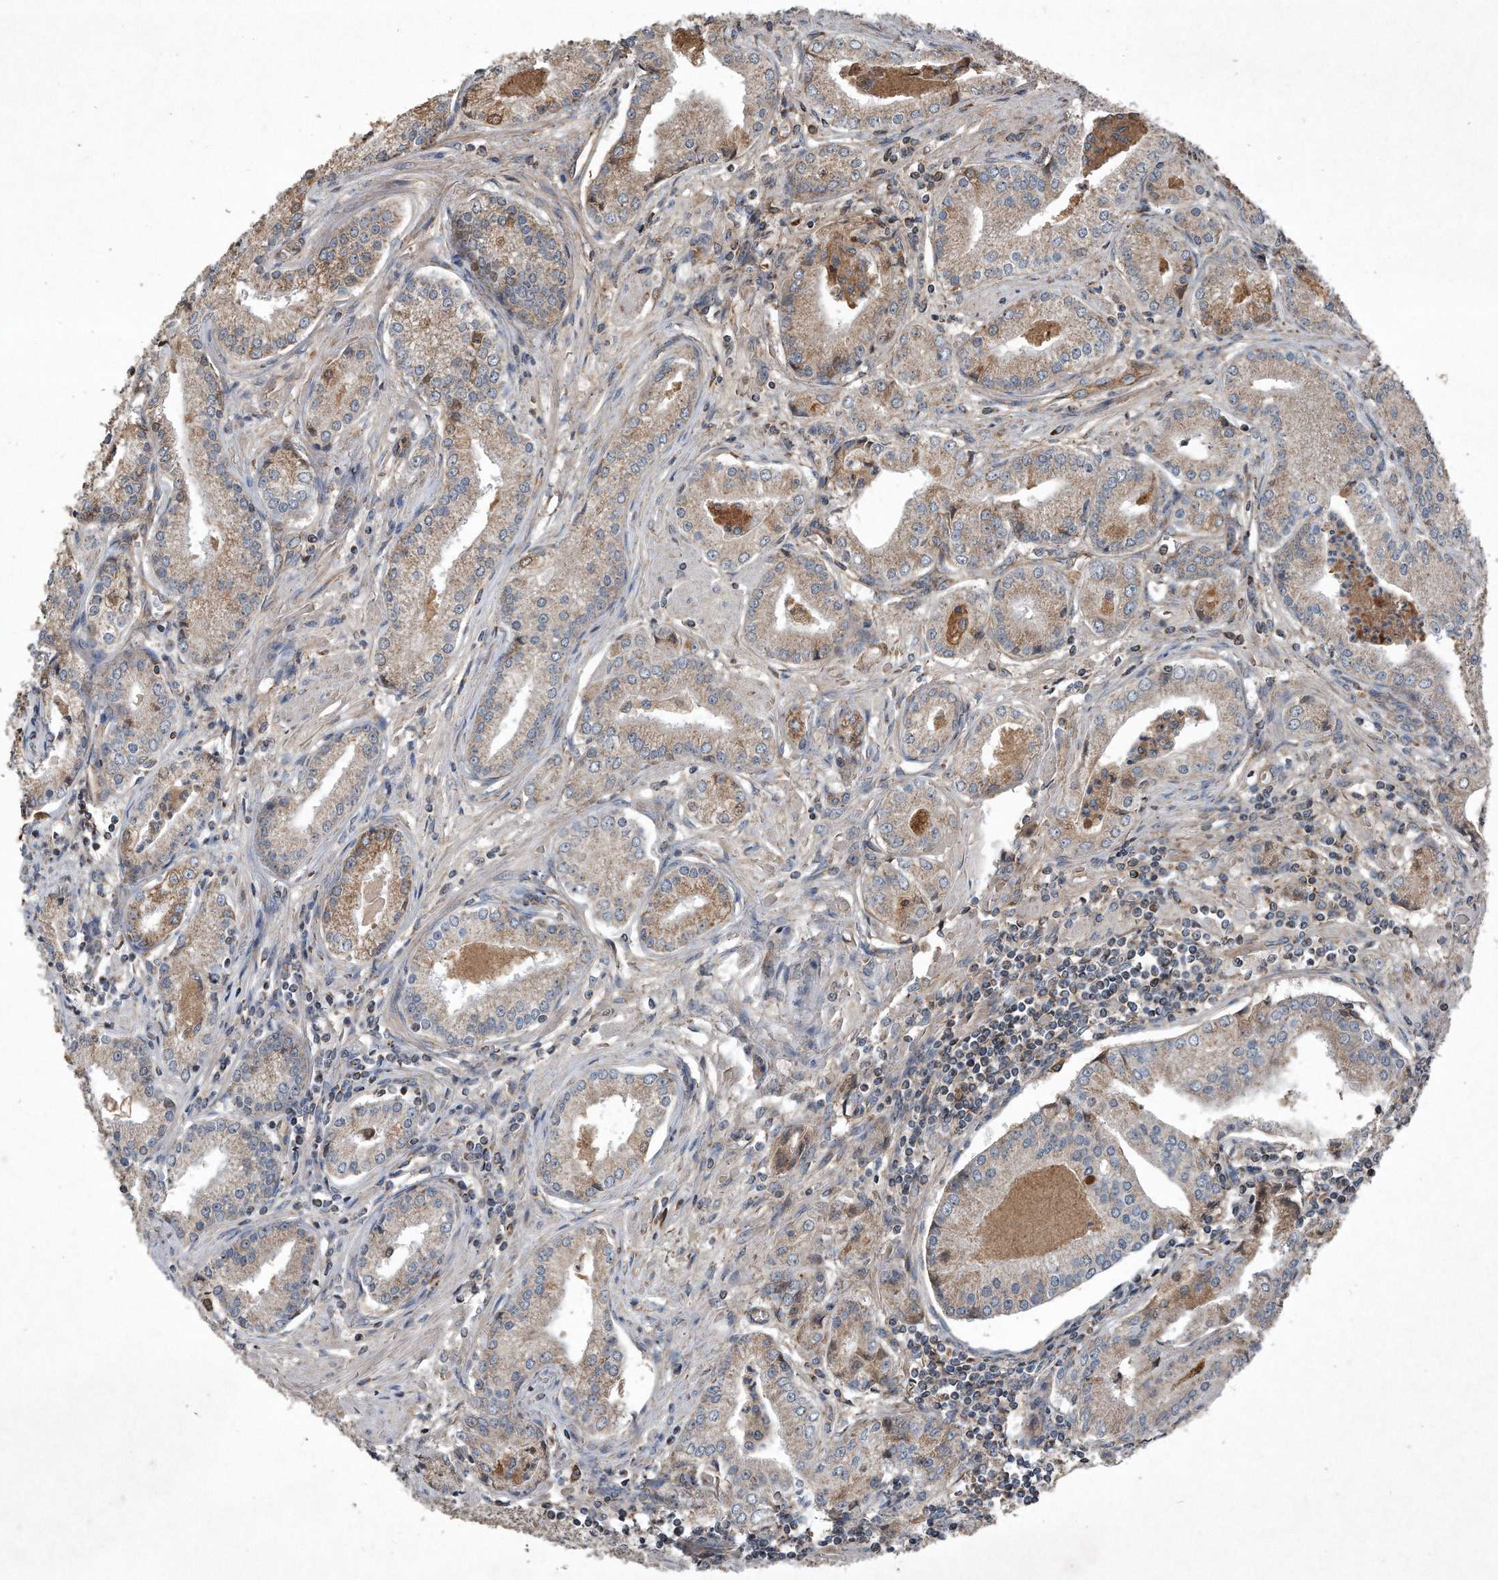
{"staining": {"intensity": "weak", "quantity": ">75%", "location": "cytoplasmic/membranous"}, "tissue": "prostate cancer", "cell_type": "Tumor cells", "image_type": "cancer", "snomed": [{"axis": "morphology", "description": "Adenocarcinoma, Low grade"}, {"axis": "topography", "description": "Prostate"}], "caption": "Brown immunohistochemical staining in prostate cancer (low-grade adenocarcinoma) exhibits weak cytoplasmic/membranous expression in about >75% of tumor cells.", "gene": "SDHA", "patient": {"sex": "male", "age": 54}}